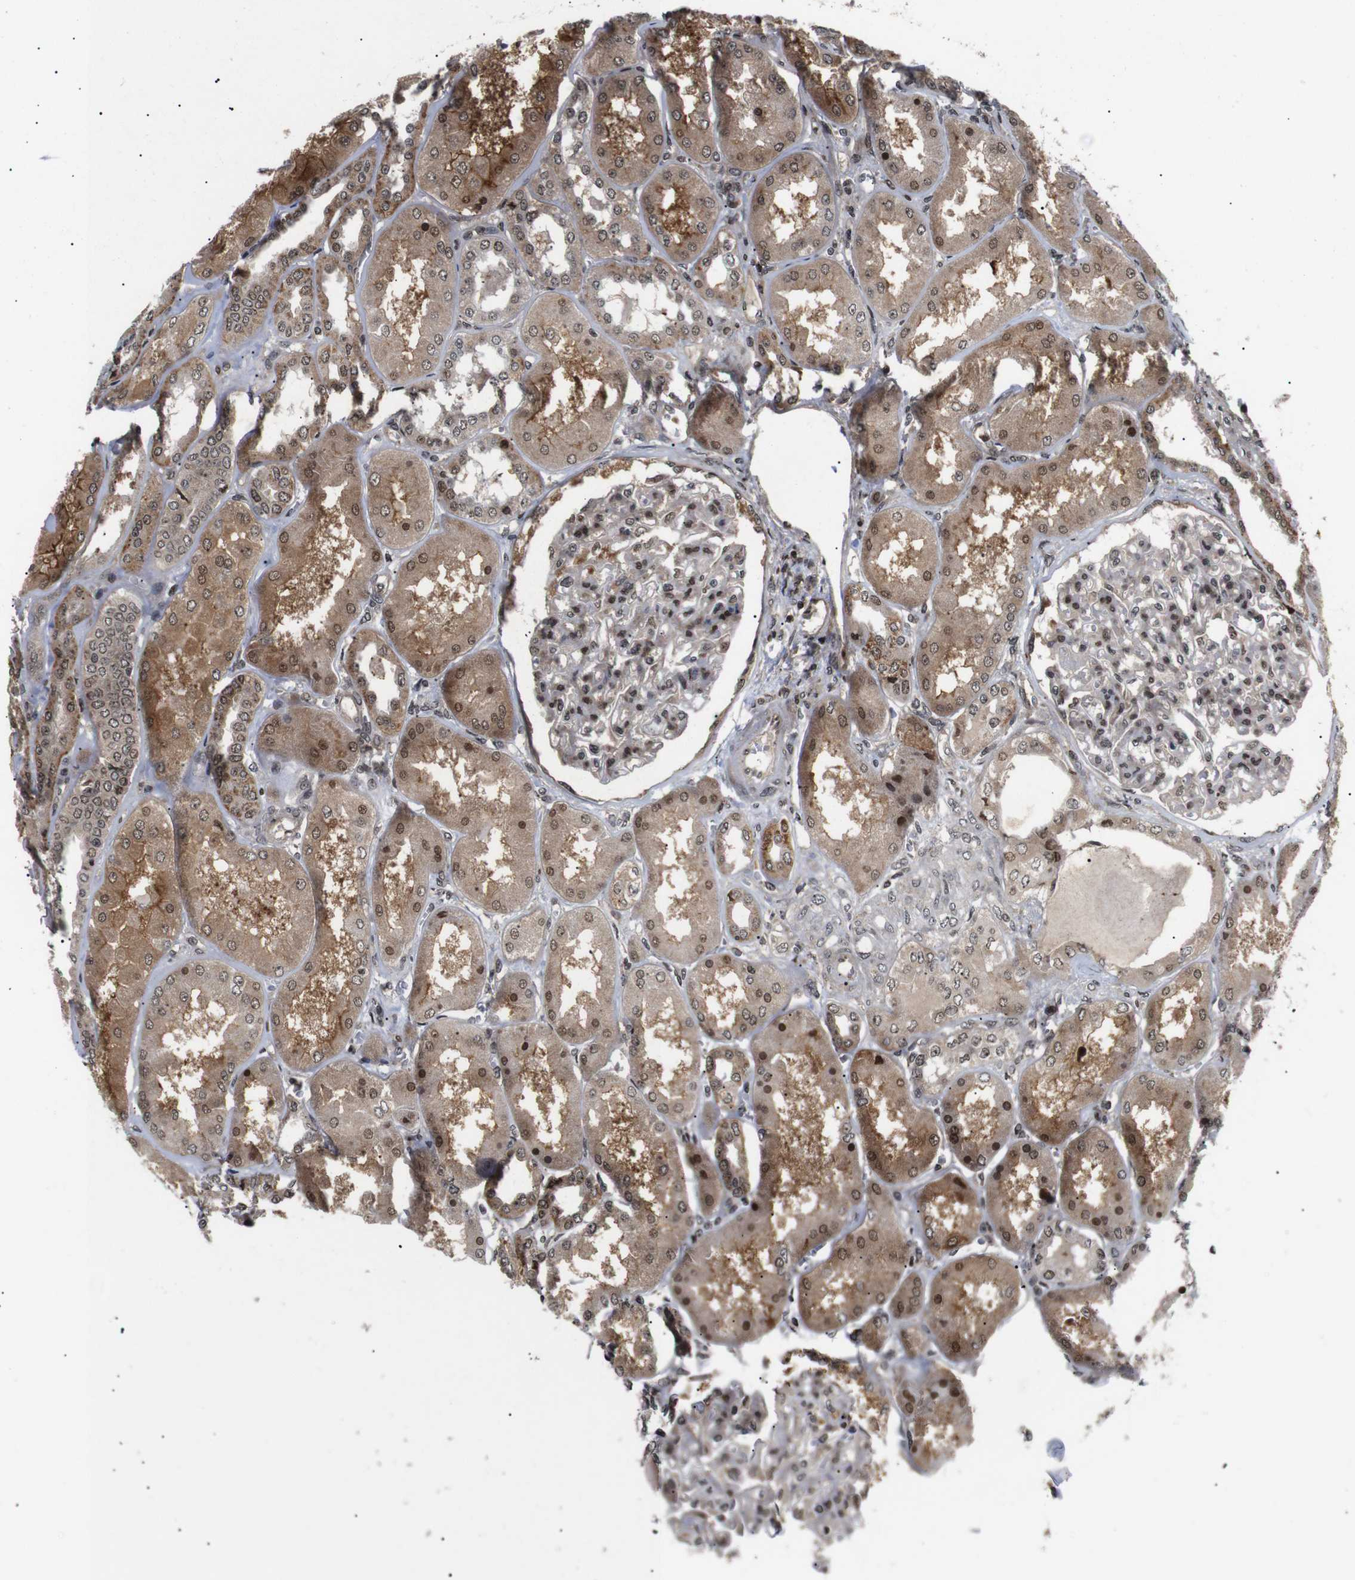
{"staining": {"intensity": "strong", "quantity": ">75%", "location": "cytoplasmic/membranous,nuclear"}, "tissue": "kidney", "cell_type": "Cells in glomeruli", "image_type": "normal", "snomed": [{"axis": "morphology", "description": "Normal tissue, NOS"}, {"axis": "topography", "description": "Kidney"}], "caption": "IHC of benign kidney reveals high levels of strong cytoplasmic/membranous,nuclear staining in about >75% of cells in glomeruli. Using DAB (brown) and hematoxylin (blue) stains, captured at high magnification using brightfield microscopy.", "gene": "KIF23", "patient": {"sex": "female", "age": 56}}